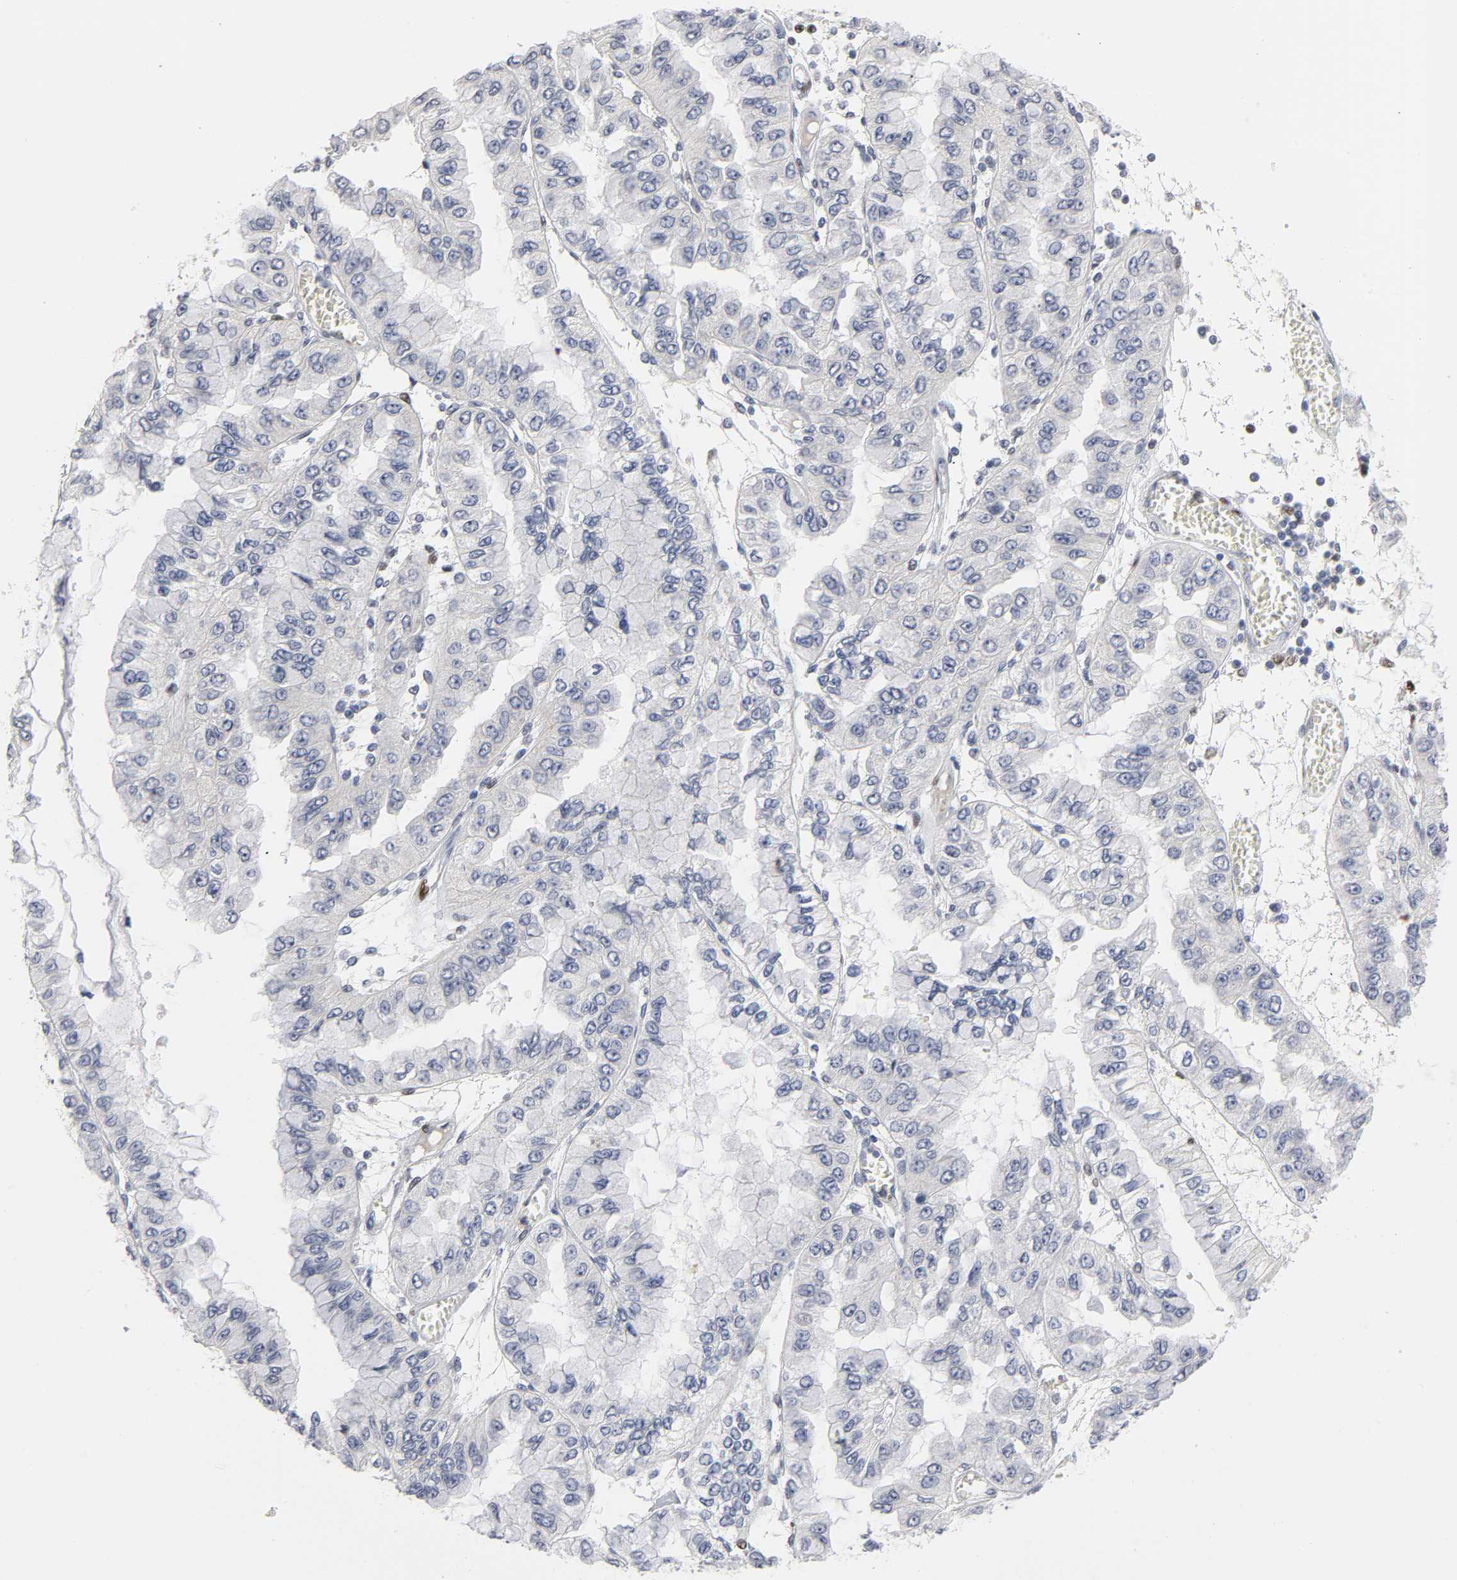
{"staining": {"intensity": "negative", "quantity": "none", "location": "none"}, "tissue": "liver cancer", "cell_type": "Tumor cells", "image_type": "cancer", "snomed": [{"axis": "morphology", "description": "Cholangiocarcinoma"}, {"axis": "topography", "description": "Liver"}], "caption": "This is an immunohistochemistry (IHC) histopathology image of human cholangiocarcinoma (liver). There is no positivity in tumor cells.", "gene": "CREBBP", "patient": {"sex": "female", "age": 79}}